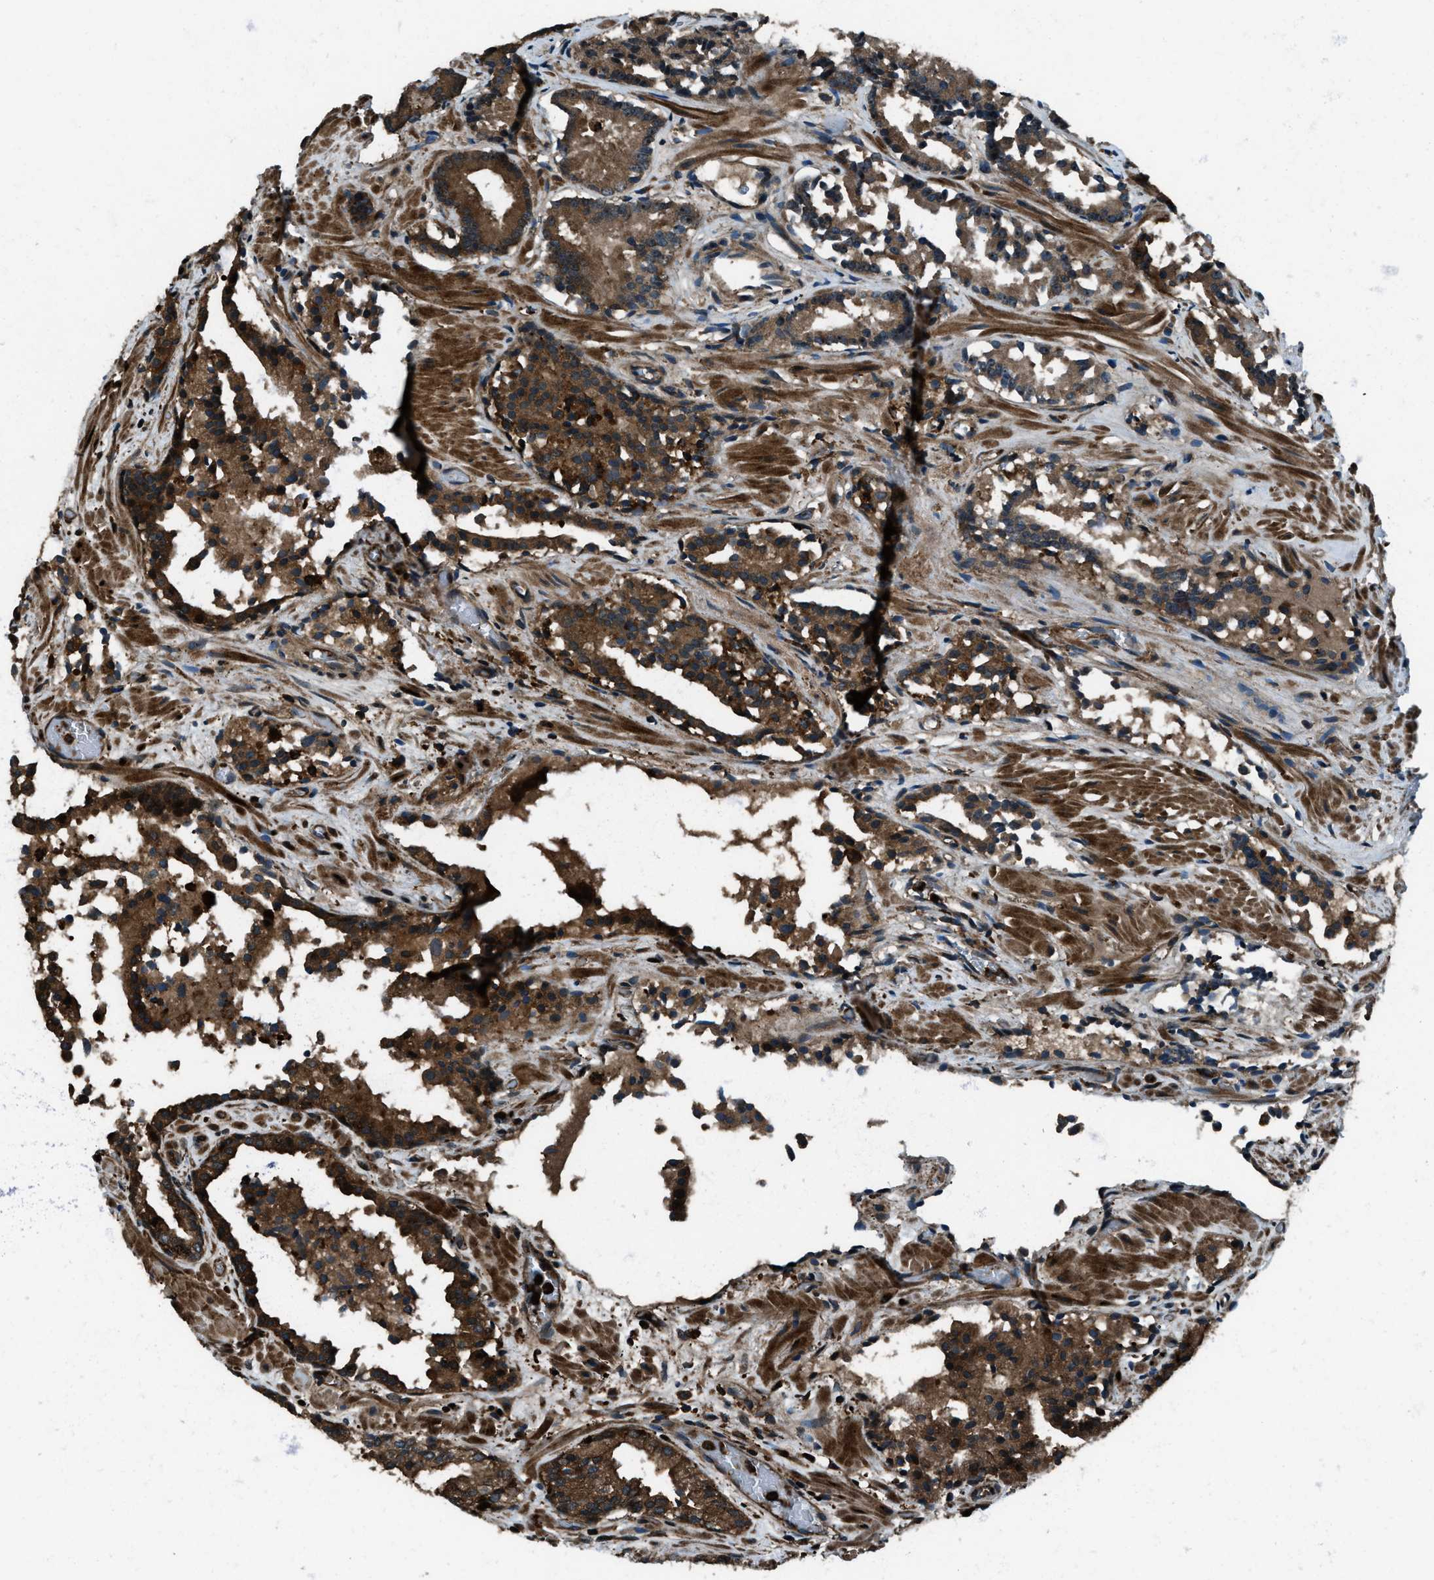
{"staining": {"intensity": "strong", "quantity": ">75%", "location": "cytoplasmic/membranous"}, "tissue": "prostate cancer", "cell_type": "Tumor cells", "image_type": "cancer", "snomed": [{"axis": "morphology", "description": "Adenocarcinoma, Low grade"}, {"axis": "topography", "description": "Prostate"}], "caption": "Strong cytoplasmic/membranous protein staining is identified in about >75% of tumor cells in prostate cancer (adenocarcinoma (low-grade)).", "gene": "SNX30", "patient": {"sex": "male", "age": 51}}